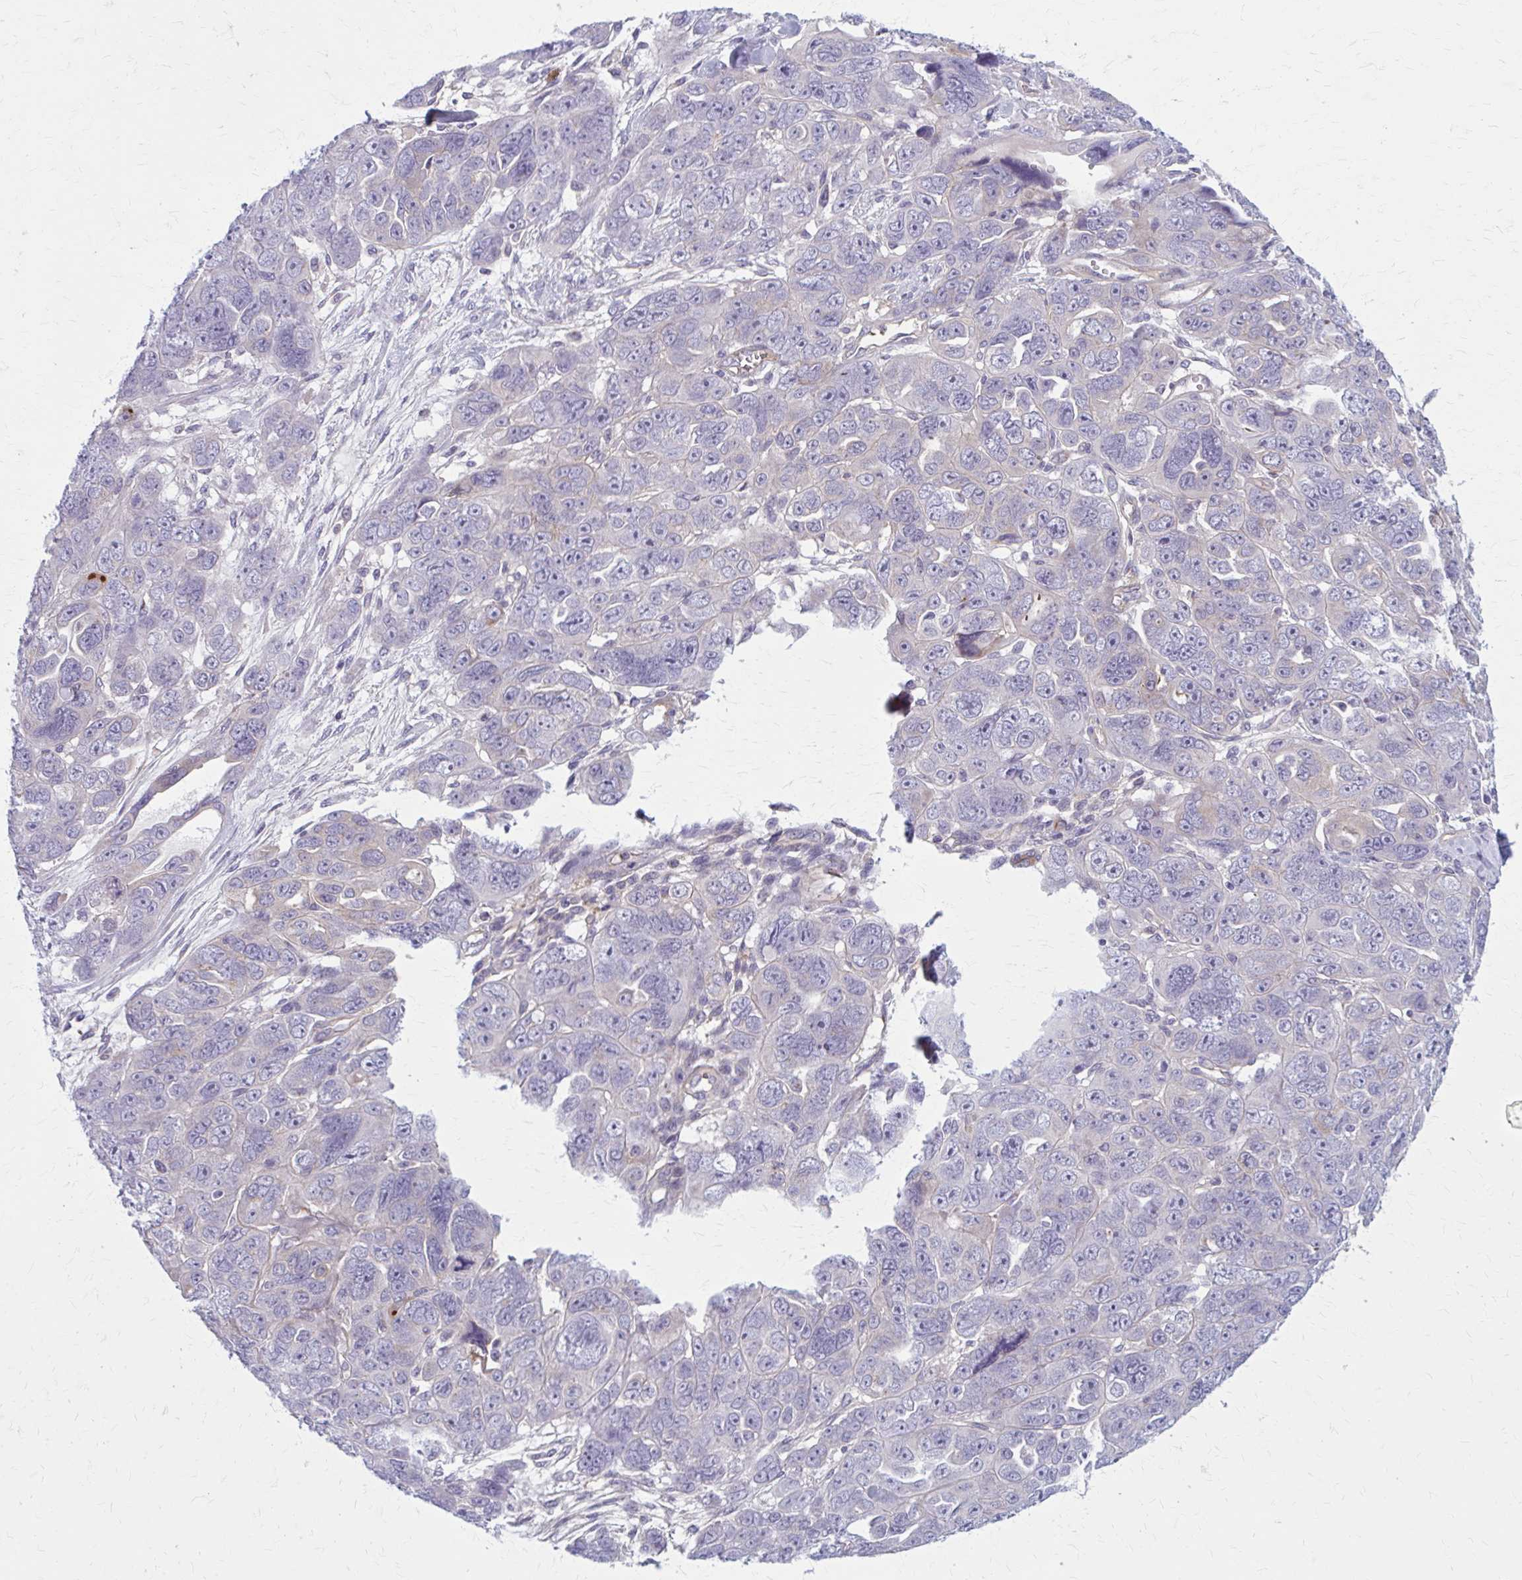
{"staining": {"intensity": "negative", "quantity": "none", "location": "none"}, "tissue": "ovarian cancer", "cell_type": "Tumor cells", "image_type": "cancer", "snomed": [{"axis": "morphology", "description": "Cystadenocarcinoma, serous, NOS"}, {"axis": "topography", "description": "Ovary"}], "caption": "Immunohistochemical staining of human serous cystadenocarcinoma (ovarian) reveals no significant positivity in tumor cells.", "gene": "ZDHHC7", "patient": {"sex": "female", "age": 63}}